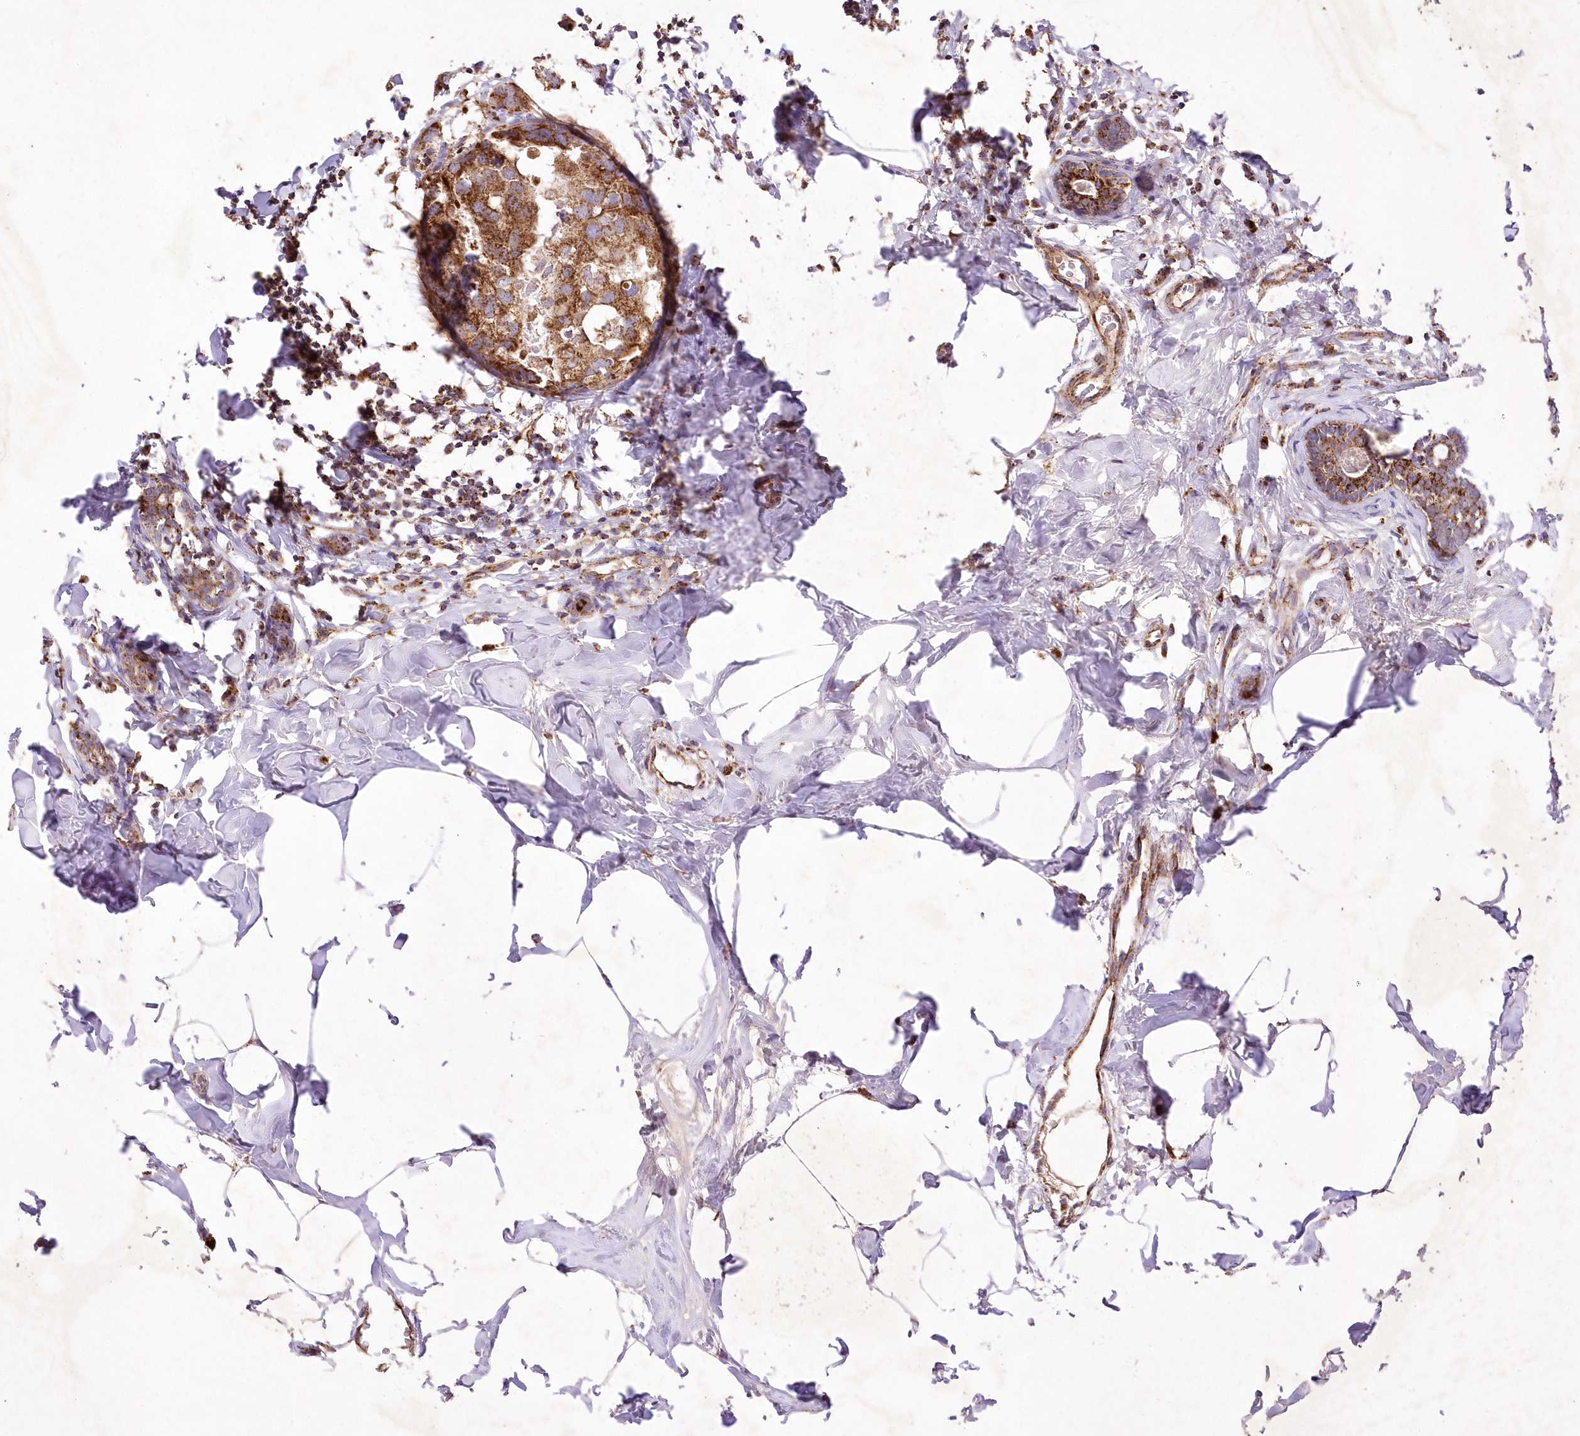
{"staining": {"intensity": "strong", "quantity": ">75%", "location": "cytoplasmic/membranous"}, "tissue": "breast cancer", "cell_type": "Tumor cells", "image_type": "cancer", "snomed": [{"axis": "morphology", "description": "Normal tissue, NOS"}, {"axis": "morphology", "description": "Duct carcinoma"}, {"axis": "topography", "description": "Breast"}], "caption": "Immunohistochemistry micrograph of neoplastic tissue: human breast infiltrating ductal carcinoma stained using immunohistochemistry displays high levels of strong protein expression localized specifically in the cytoplasmic/membranous of tumor cells, appearing as a cytoplasmic/membranous brown color.", "gene": "ASNSD1", "patient": {"sex": "female", "age": 50}}